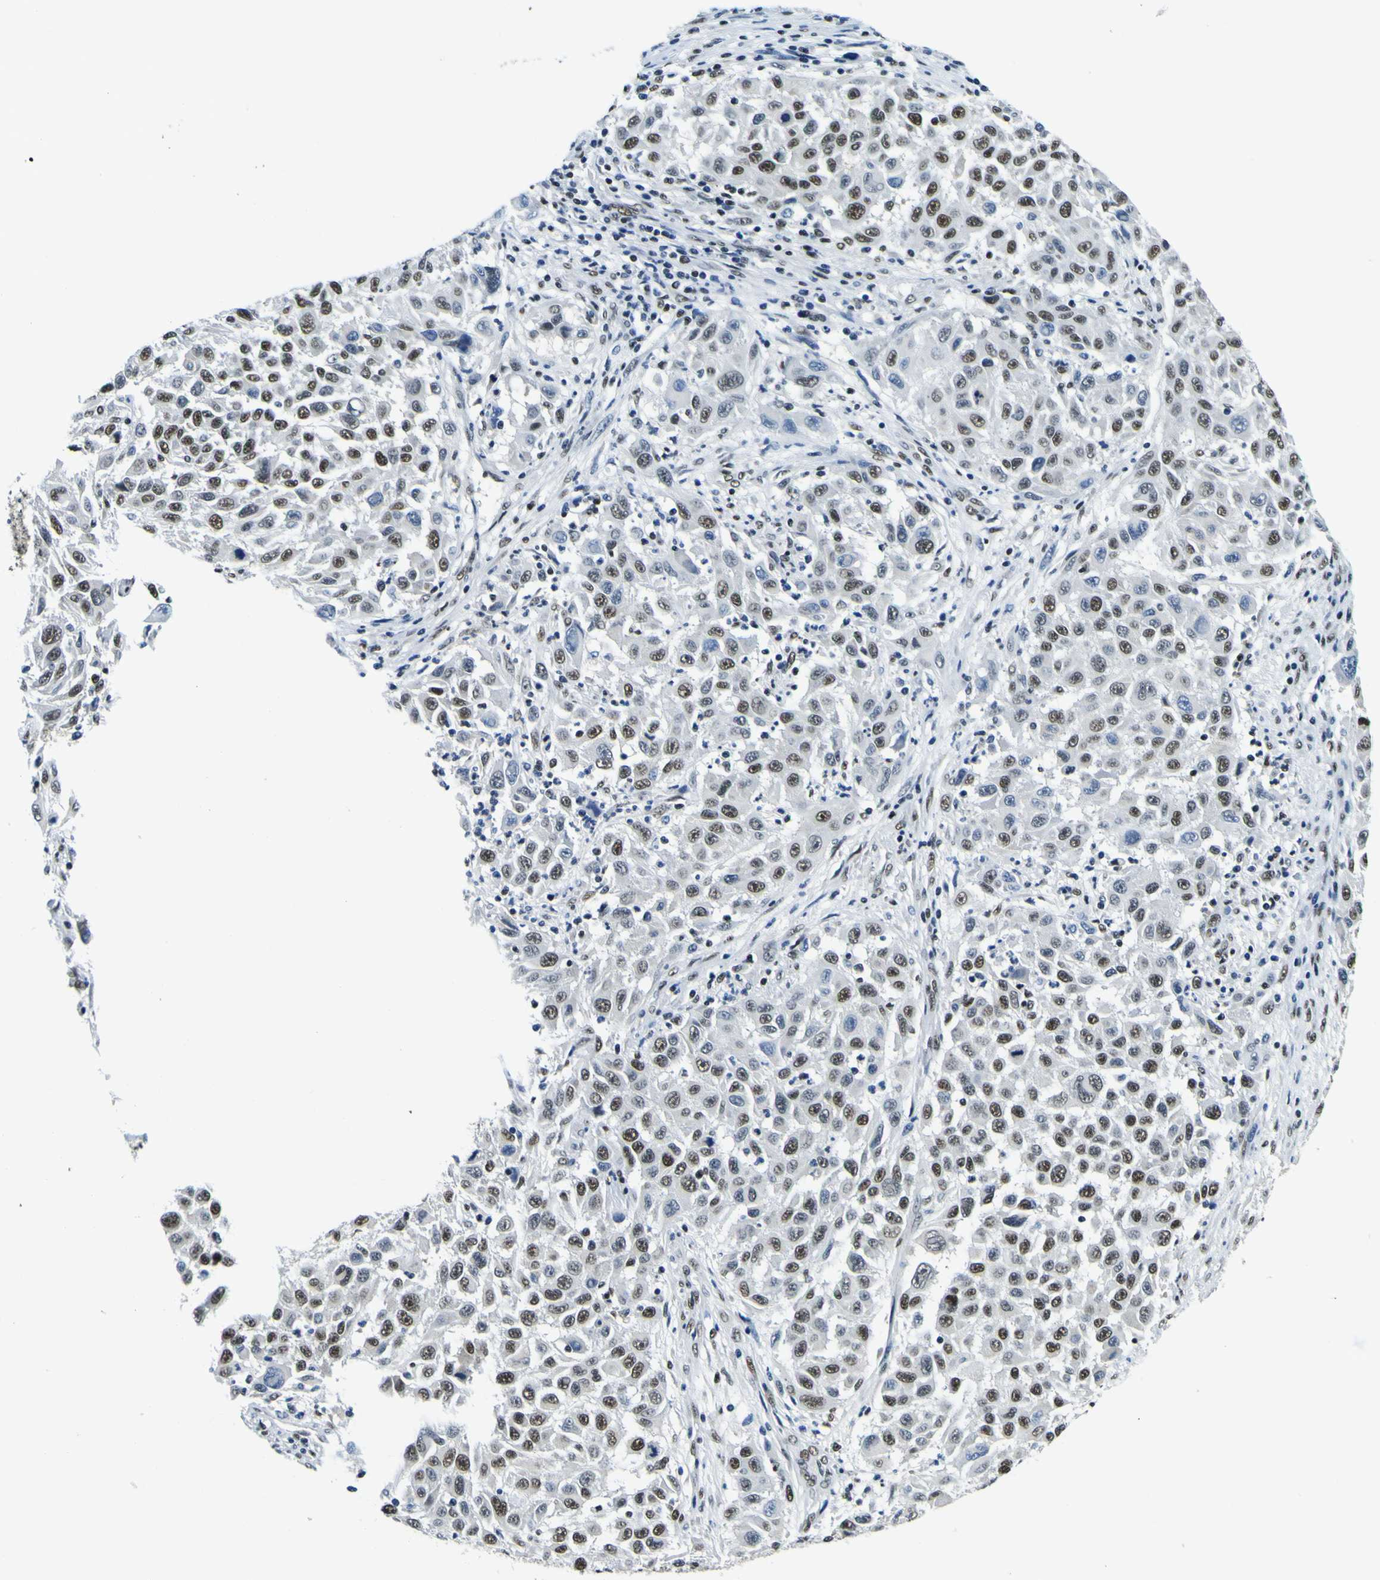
{"staining": {"intensity": "strong", "quantity": ">75%", "location": "nuclear"}, "tissue": "melanoma", "cell_type": "Tumor cells", "image_type": "cancer", "snomed": [{"axis": "morphology", "description": "Malignant melanoma, Metastatic site"}, {"axis": "topography", "description": "Lymph node"}], "caption": "Brown immunohistochemical staining in human malignant melanoma (metastatic site) reveals strong nuclear positivity in approximately >75% of tumor cells.", "gene": "SP1", "patient": {"sex": "male", "age": 61}}